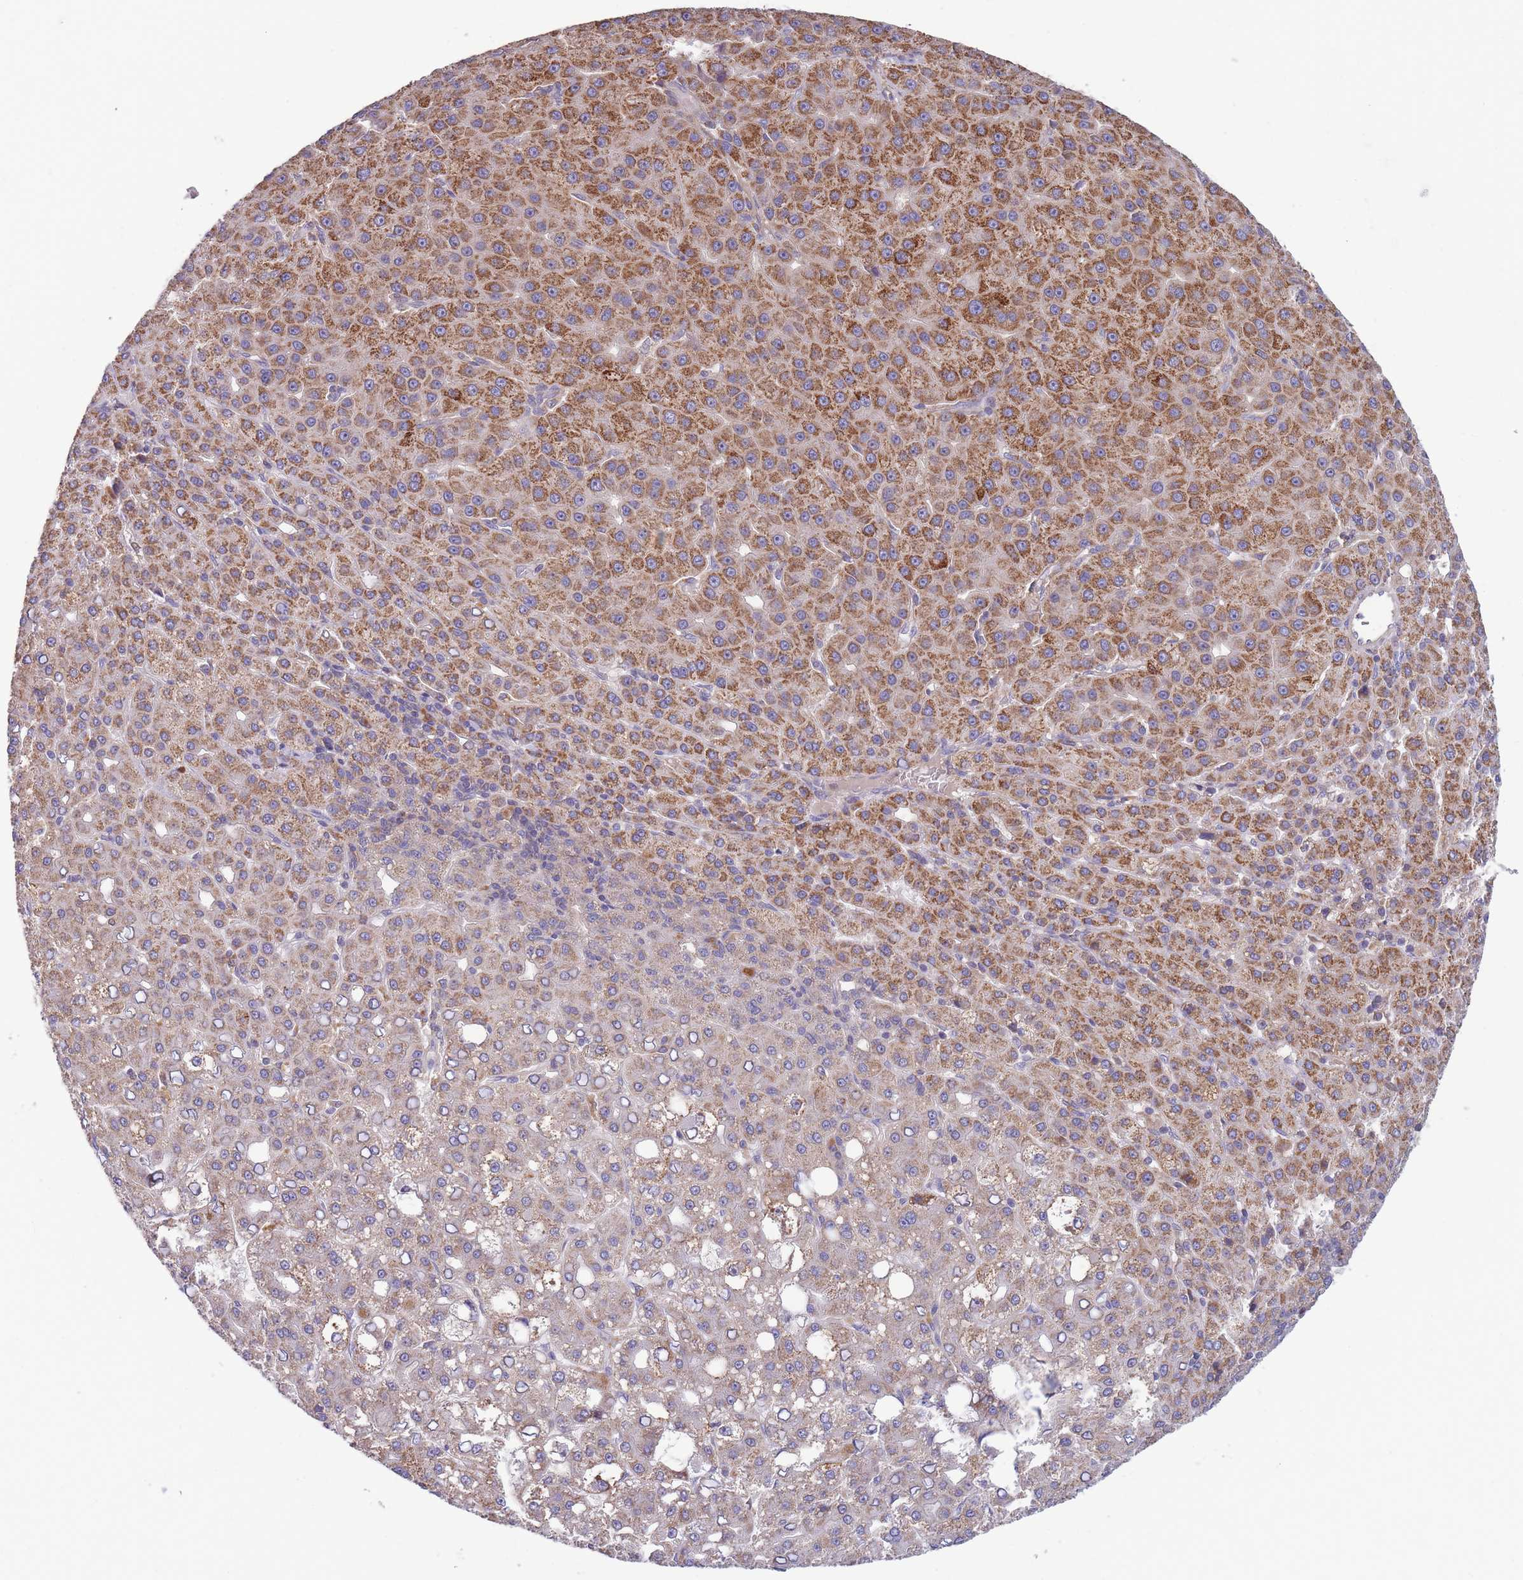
{"staining": {"intensity": "moderate", "quantity": ">75%", "location": "cytoplasmic/membranous"}, "tissue": "liver cancer", "cell_type": "Tumor cells", "image_type": "cancer", "snomed": [{"axis": "morphology", "description": "Carcinoma, Hepatocellular, NOS"}, {"axis": "topography", "description": "Liver"}], "caption": "Protein staining by IHC displays moderate cytoplasmic/membranous expression in about >75% of tumor cells in liver hepatocellular carcinoma. Nuclei are stained in blue.", "gene": "SLC25A42", "patient": {"sex": "male", "age": 65}}